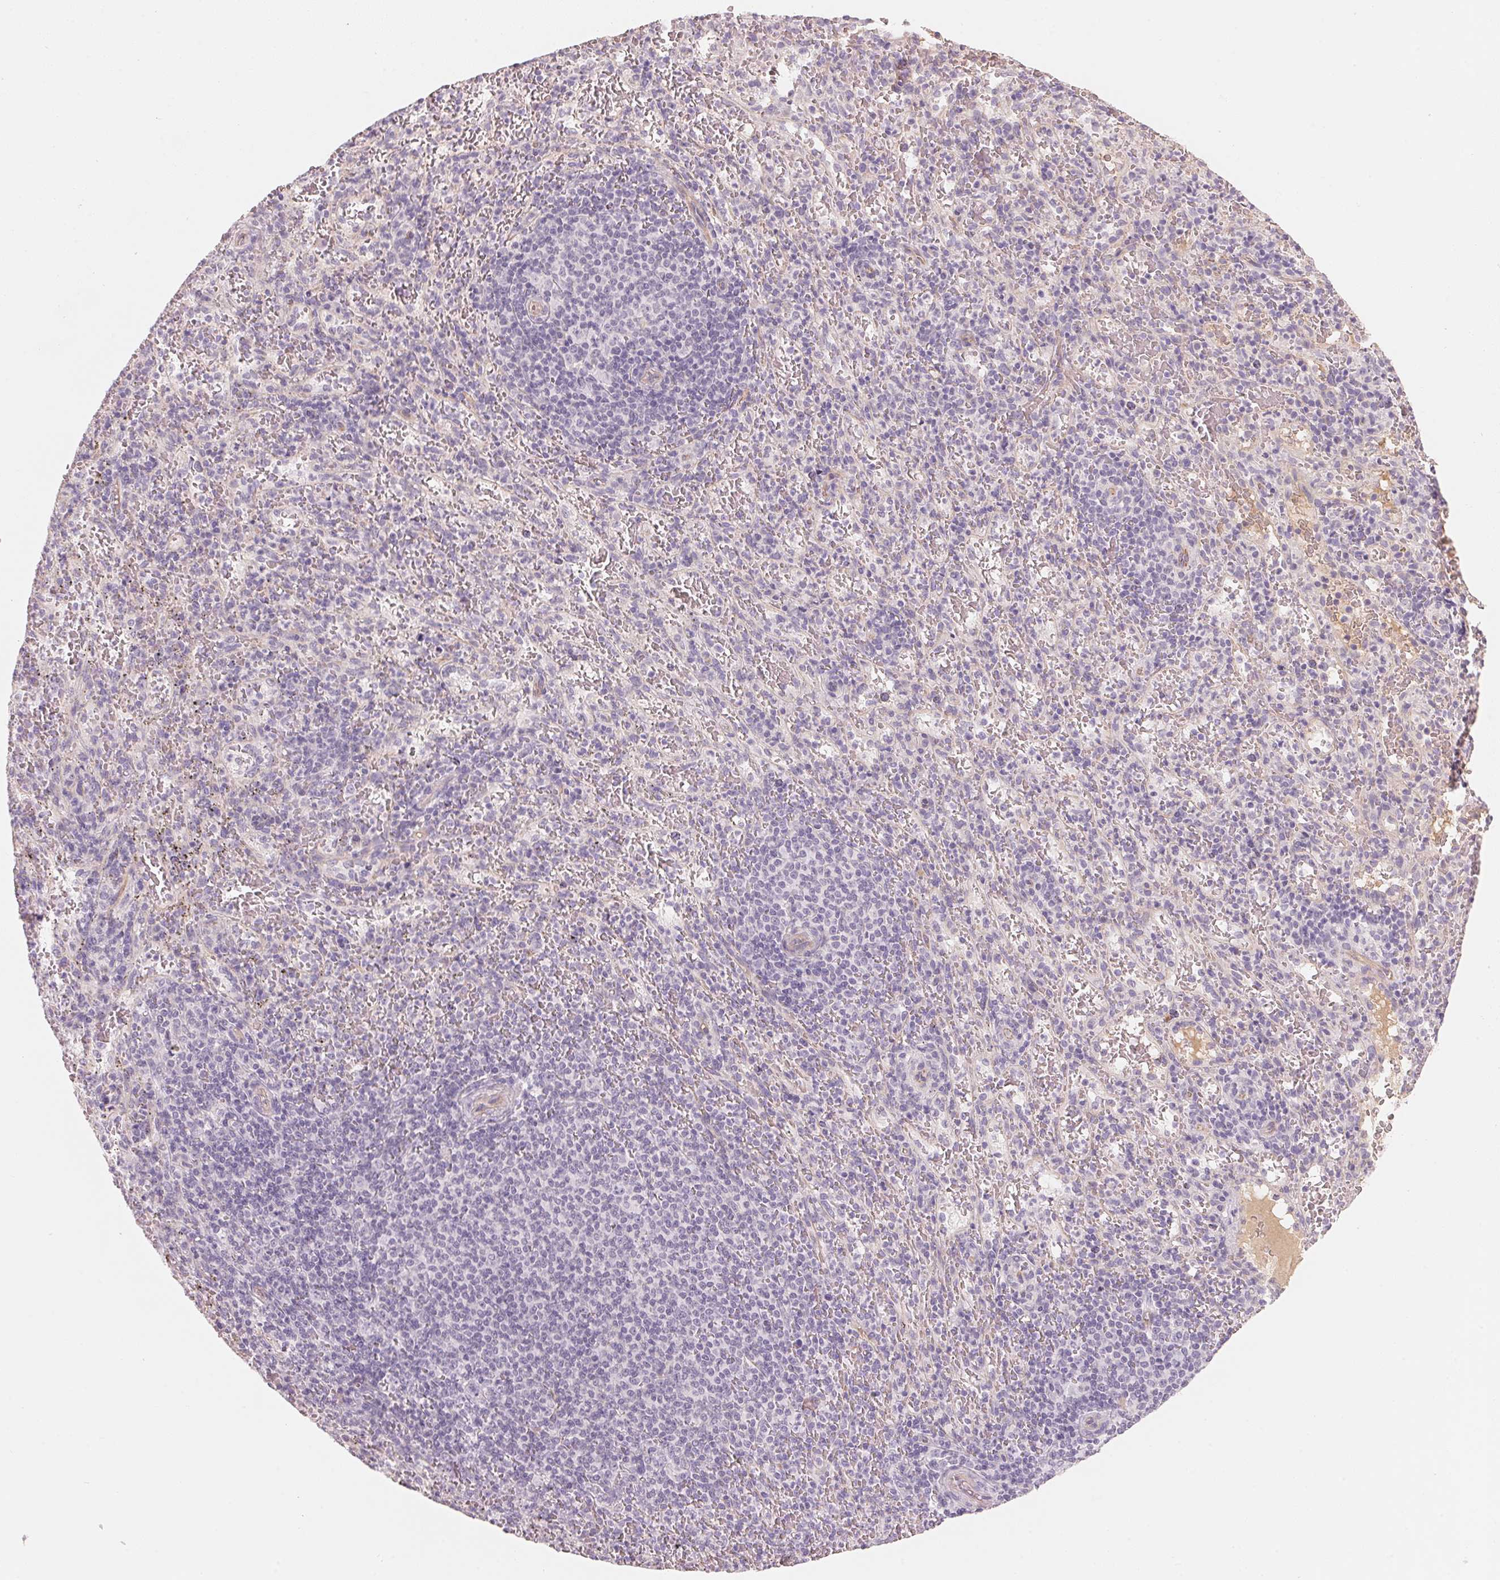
{"staining": {"intensity": "negative", "quantity": "none", "location": "none"}, "tissue": "spleen", "cell_type": "Cells in red pulp", "image_type": "normal", "snomed": [{"axis": "morphology", "description": "Normal tissue, NOS"}, {"axis": "topography", "description": "Spleen"}], "caption": "An IHC micrograph of normal spleen is shown. There is no staining in cells in red pulp of spleen. The staining is performed using DAB (3,3'-diaminobenzidine) brown chromogen with nuclei counter-stained in using hematoxylin.", "gene": "CFHR2", "patient": {"sex": "male", "age": 57}}